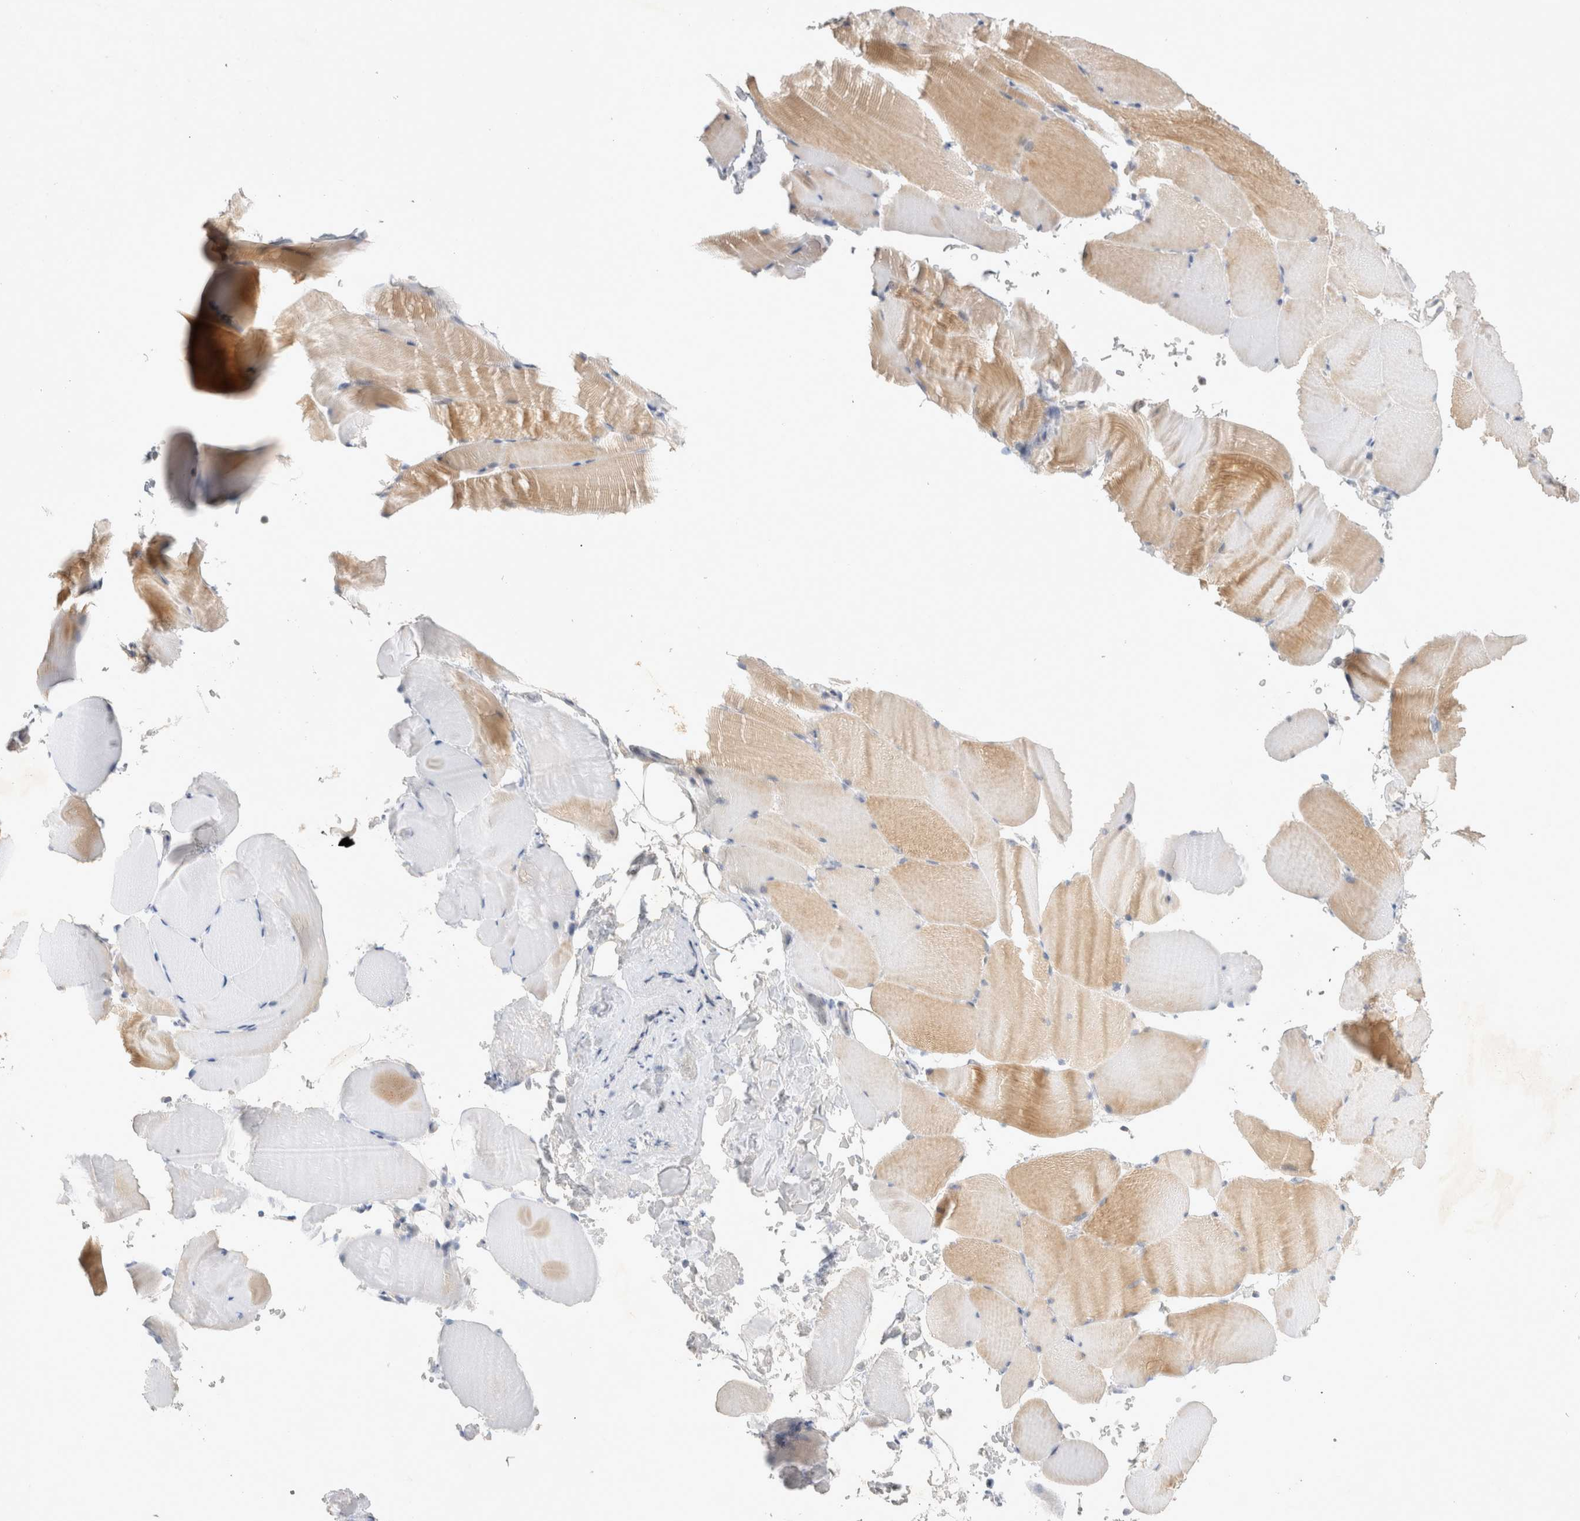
{"staining": {"intensity": "weak", "quantity": "<25%", "location": "cytoplasmic/membranous"}, "tissue": "skeletal muscle", "cell_type": "Myocytes", "image_type": "normal", "snomed": [{"axis": "morphology", "description": "Normal tissue, NOS"}, {"axis": "topography", "description": "Skeletal muscle"}, {"axis": "topography", "description": "Parathyroid gland"}], "caption": "This is an immunohistochemistry micrograph of unremarkable human skeletal muscle. There is no staining in myocytes.", "gene": "NEDD4L", "patient": {"sex": "female", "age": 37}}